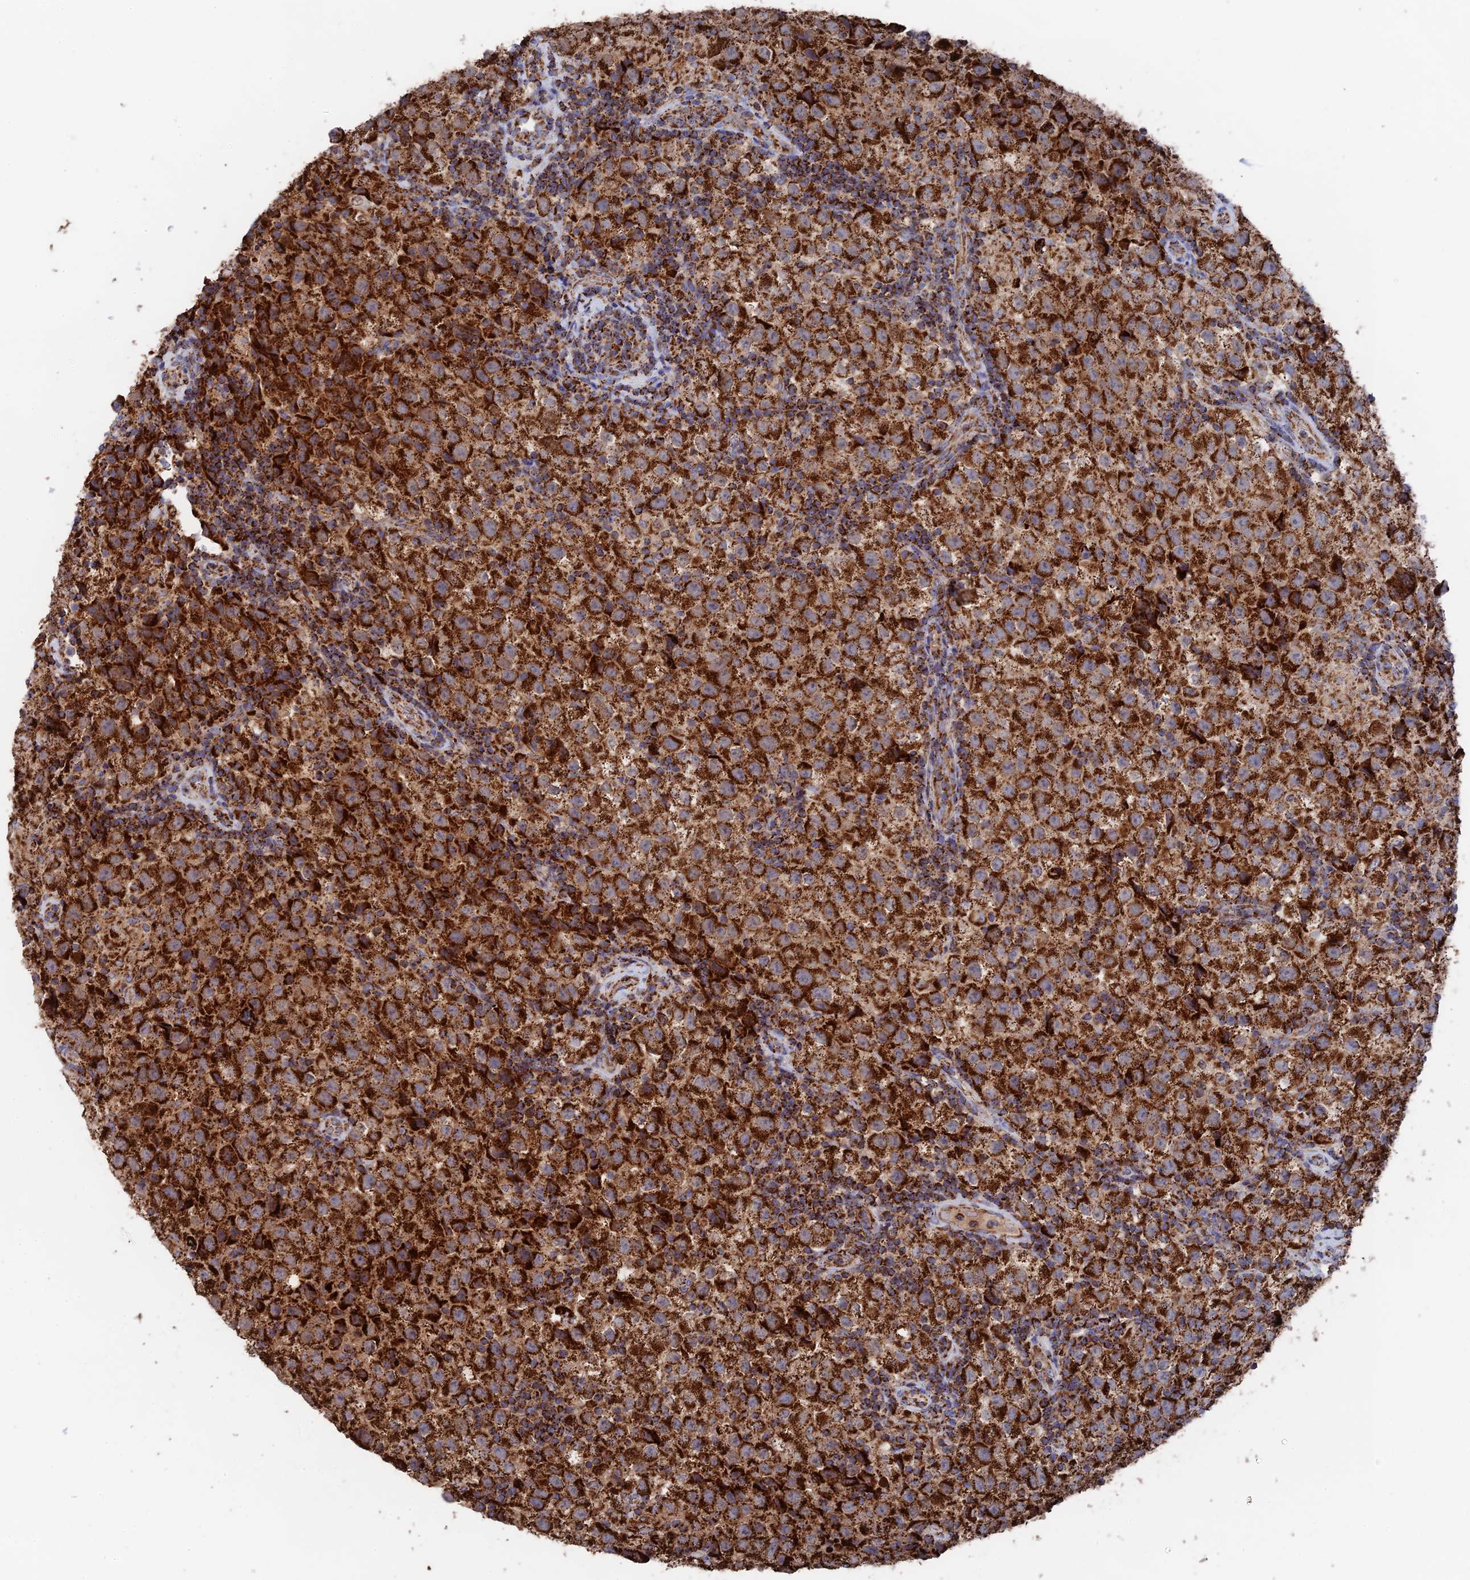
{"staining": {"intensity": "strong", "quantity": ">75%", "location": "cytoplasmic/membranous"}, "tissue": "testis cancer", "cell_type": "Tumor cells", "image_type": "cancer", "snomed": [{"axis": "morphology", "description": "Seminoma, NOS"}, {"axis": "morphology", "description": "Carcinoma, Embryonal, NOS"}, {"axis": "topography", "description": "Testis"}], "caption": "Immunohistochemistry (IHC) of human testis embryonal carcinoma shows high levels of strong cytoplasmic/membranous staining in approximately >75% of tumor cells. The staining is performed using DAB brown chromogen to label protein expression. The nuclei are counter-stained blue using hematoxylin.", "gene": "HAUS8", "patient": {"sex": "male", "age": 41}}